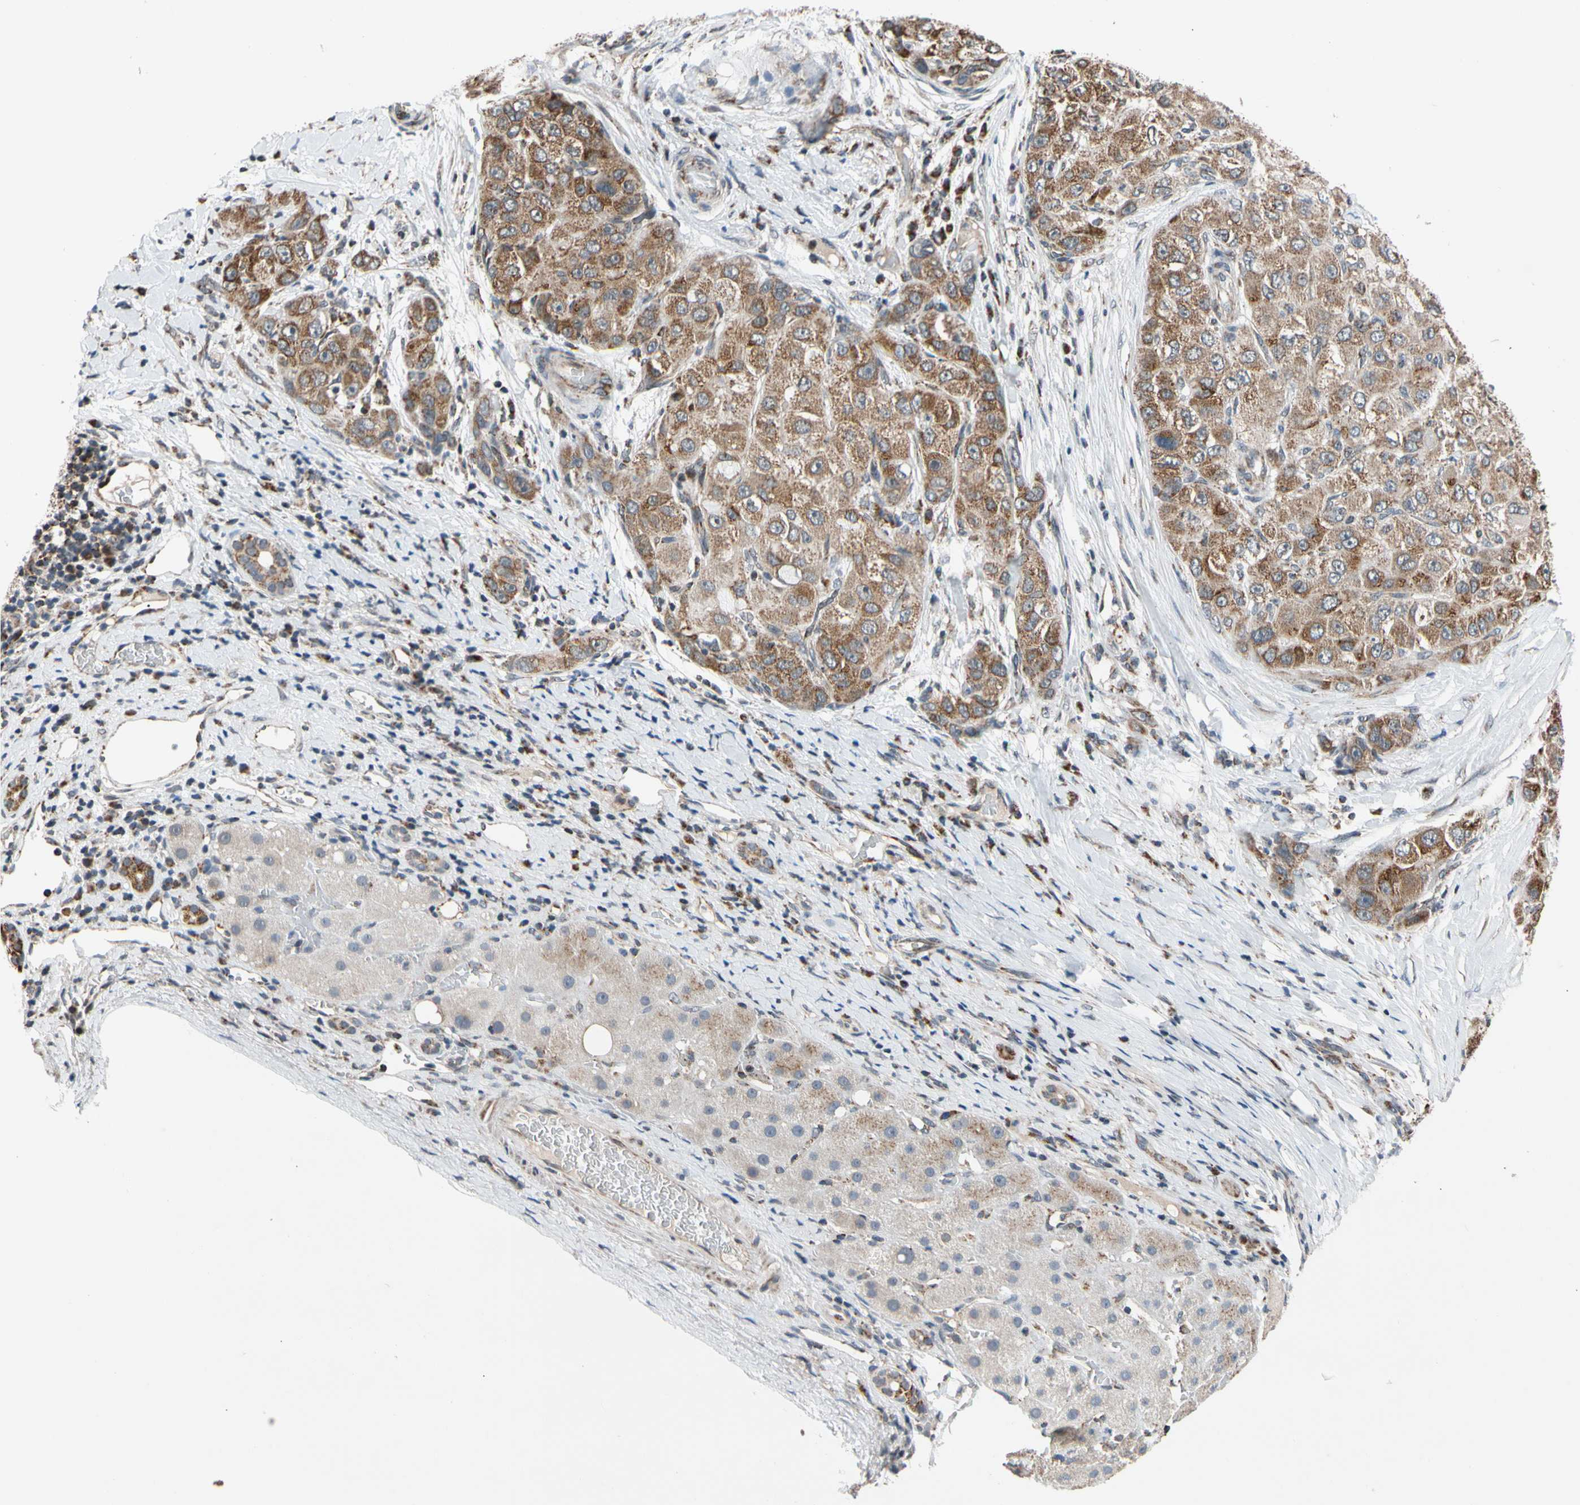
{"staining": {"intensity": "moderate", "quantity": ">75%", "location": "cytoplasmic/membranous"}, "tissue": "liver cancer", "cell_type": "Tumor cells", "image_type": "cancer", "snomed": [{"axis": "morphology", "description": "Carcinoma, Hepatocellular, NOS"}, {"axis": "topography", "description": "Liver"}], "caption": "Immunohistochemical staining of liver hepatocellular carcinoma displays medium levels of moderate cytoplasmic/membranous staining in approximately >75% of tumor cells.", "gene": "KHDC4", "patient": {"sex": "male", "age": 80}}